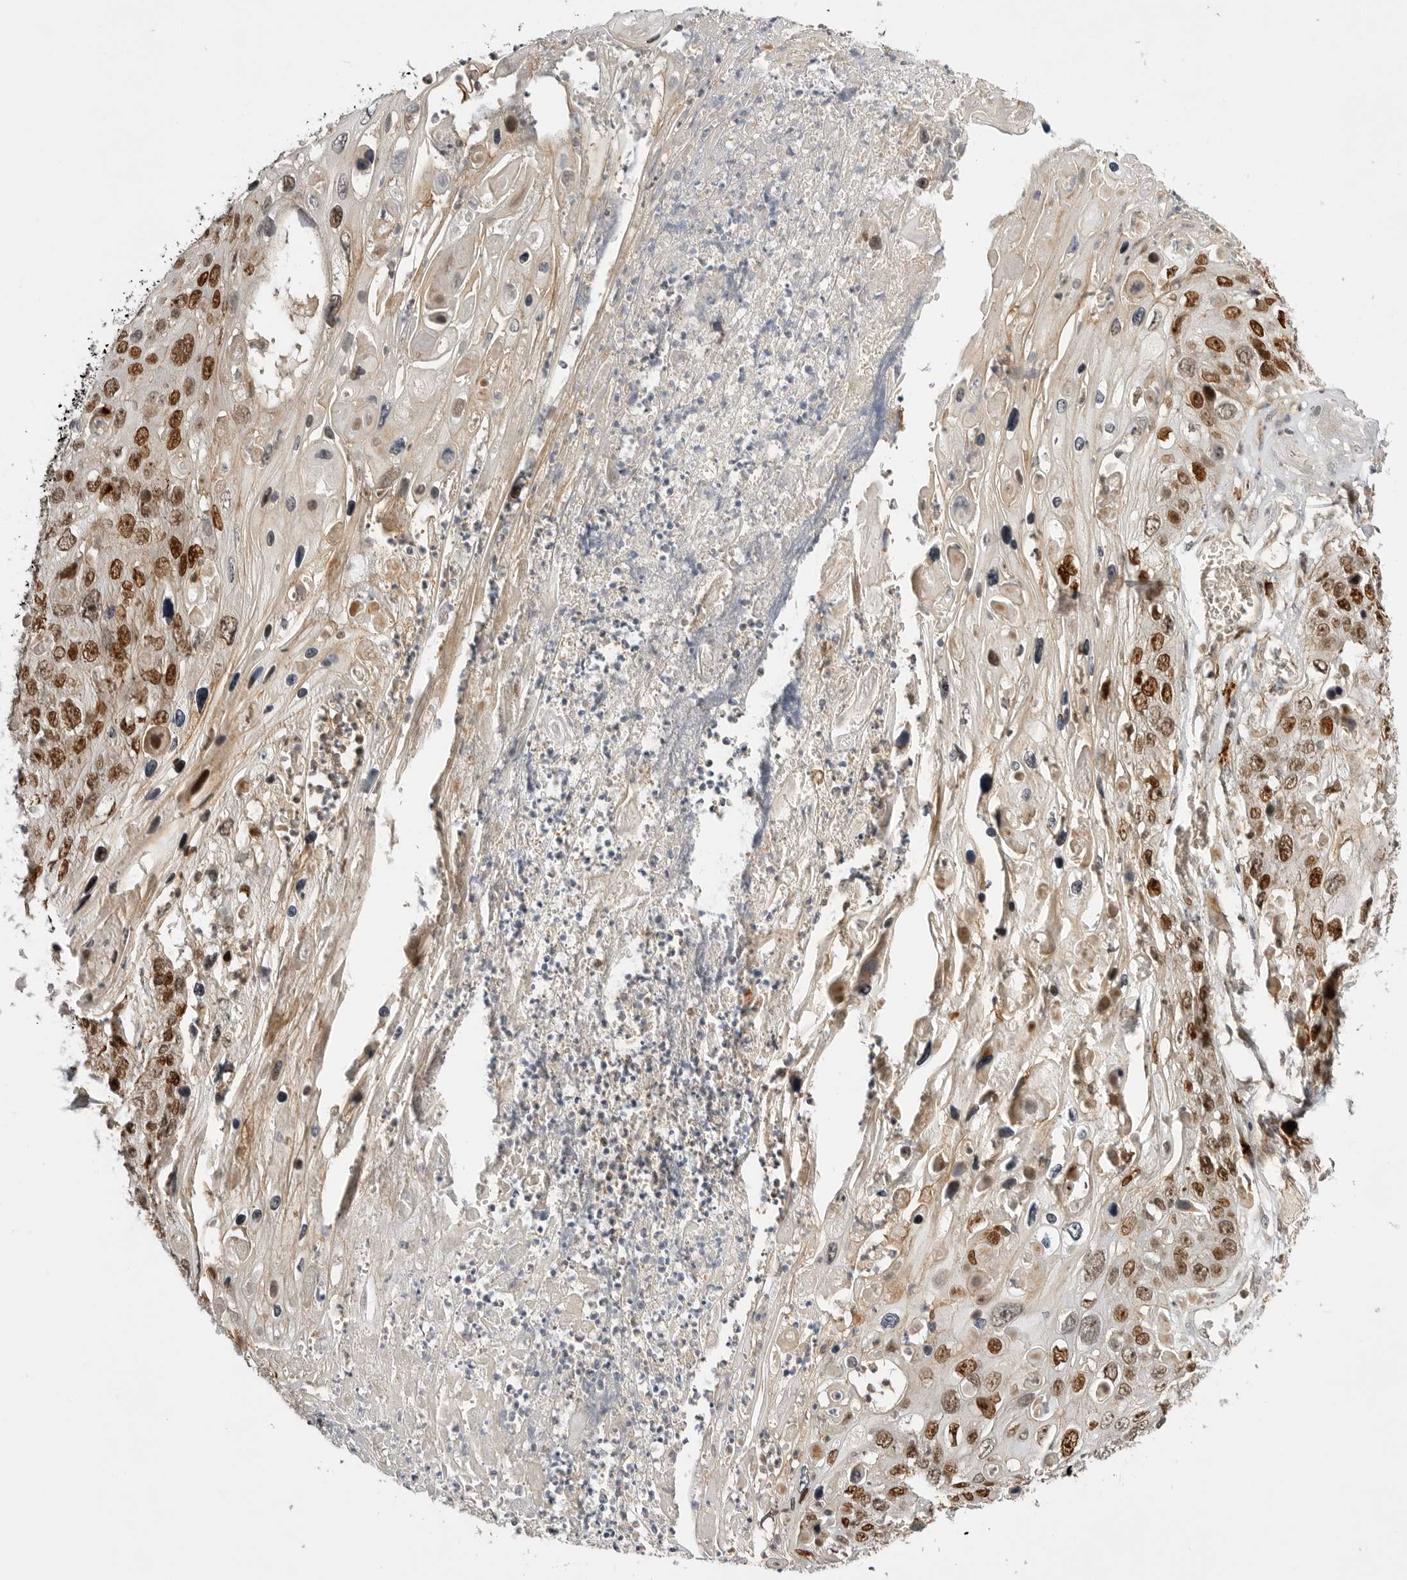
{"staining": {"intensity": "moderate", "quantity": ">75%", "location": "nuclear"}, "tissue": "skin cancer", "cell_type": "Tumor cells", "image_type": "cancer", "snomed": [{"axis": "morphology", "description": "Squamous cell carcinoma, NOS"}, {"axis": "topography", "description": "Skin"}], "caption": "High-power microscopy captured an immunohistochemistry image of skin cancer (squamous cell carcinoma), revealing moderate nuclear positivity in approximately >75% of tumor cells.", "gene": "CSNK1G3", "patient": {"sex": "male", "age": 55}}